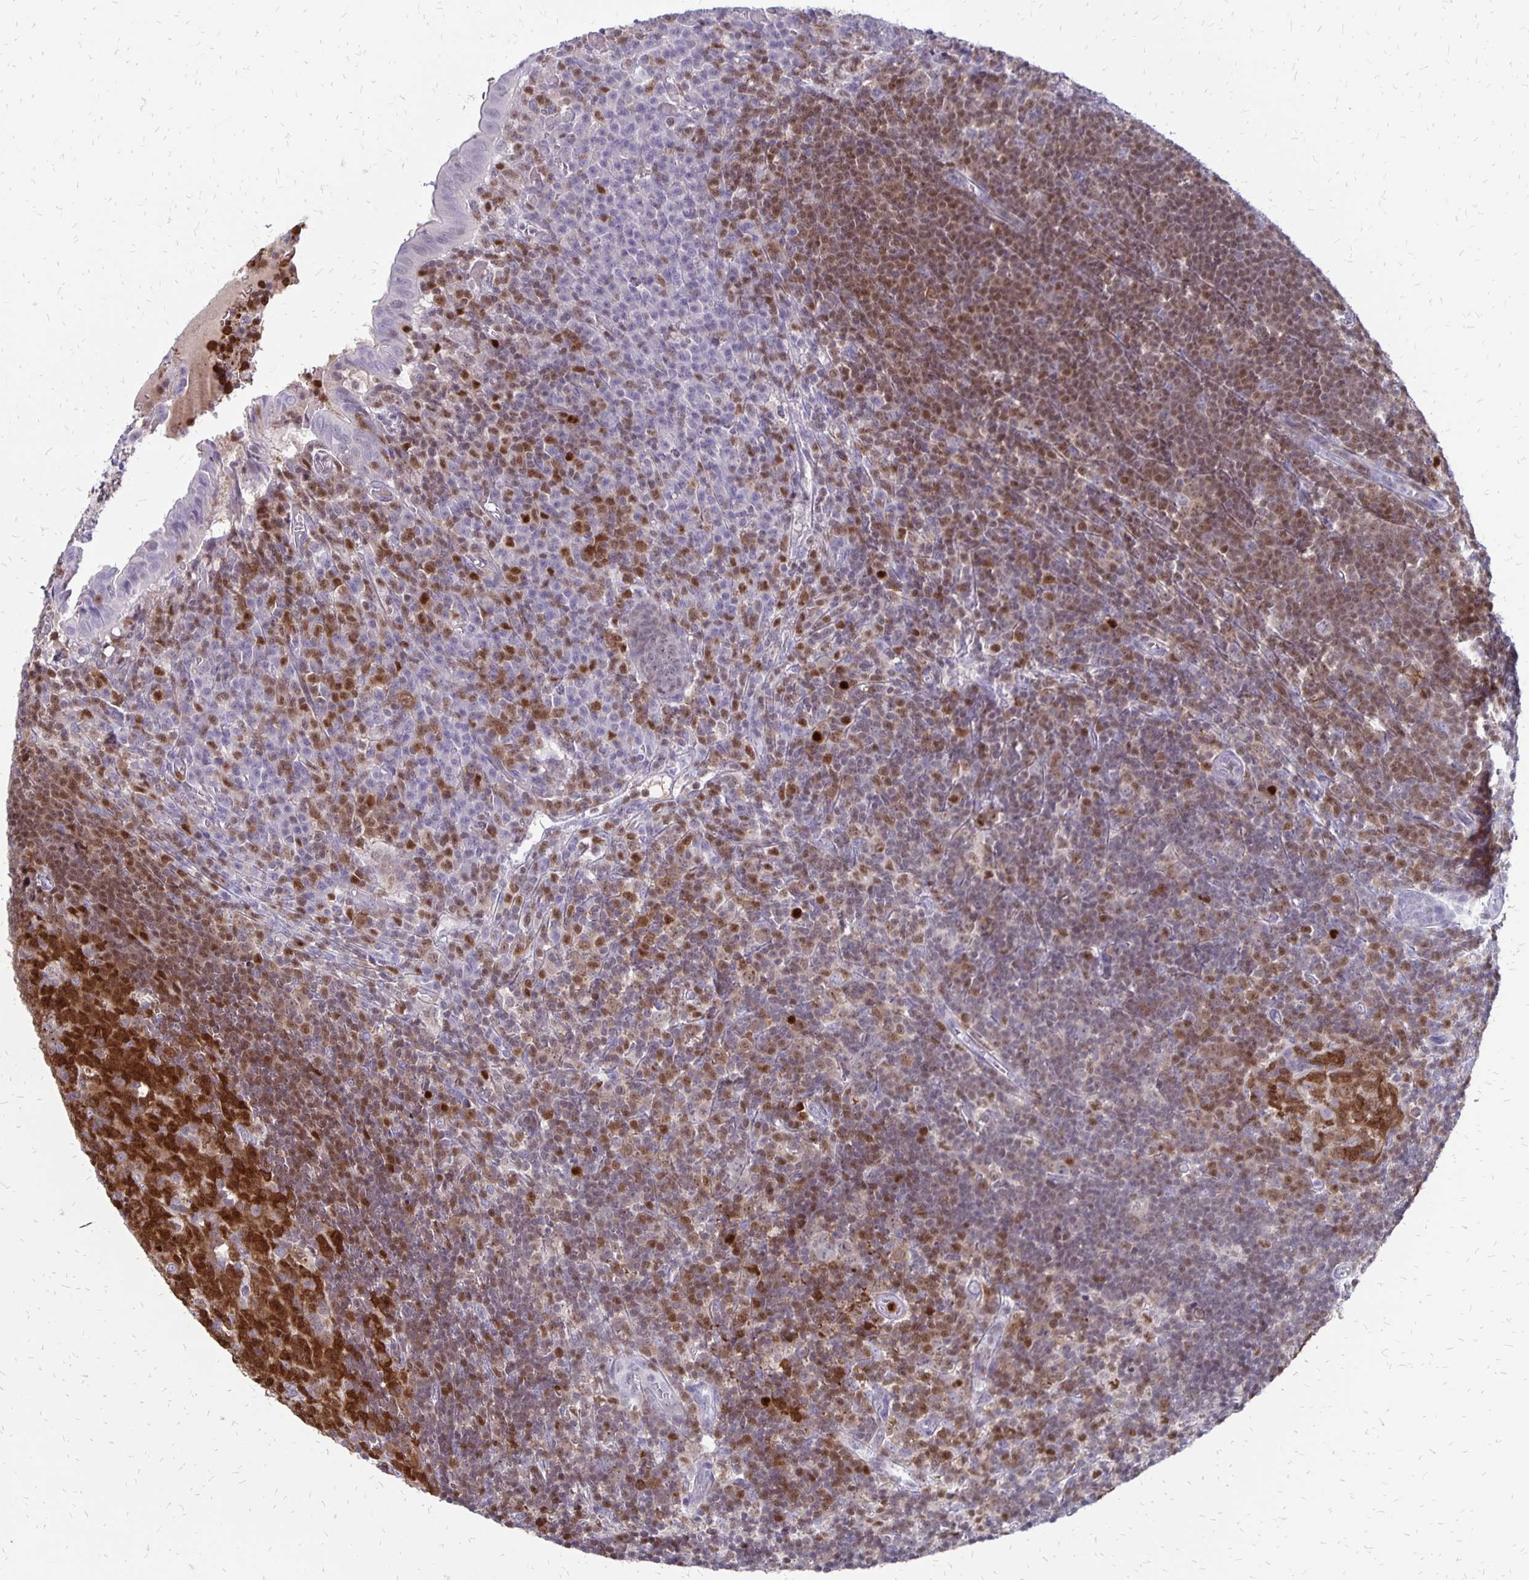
{"staining": {"intensity": "strong", "quantity": "<25%", "location": "cytoplasmic/membranous"}, "tissue": "appendix", "cell_type": "Glandular cells", "image_type": "normal", "snomed": [{"axis": "morphology", "description": "Normal tissue, NOS"}, {"axis": "topography", "description": "Appendix"}], "caption": "High-power microscopy captured an immunohistochemistry (IHC) image of unremarkable appendix, revealing strong cytoplasmic/membranous staining in approximately <25% of glandular cells.", "gene": "DCK", "patient": {"sex": "male", "age": 18}}